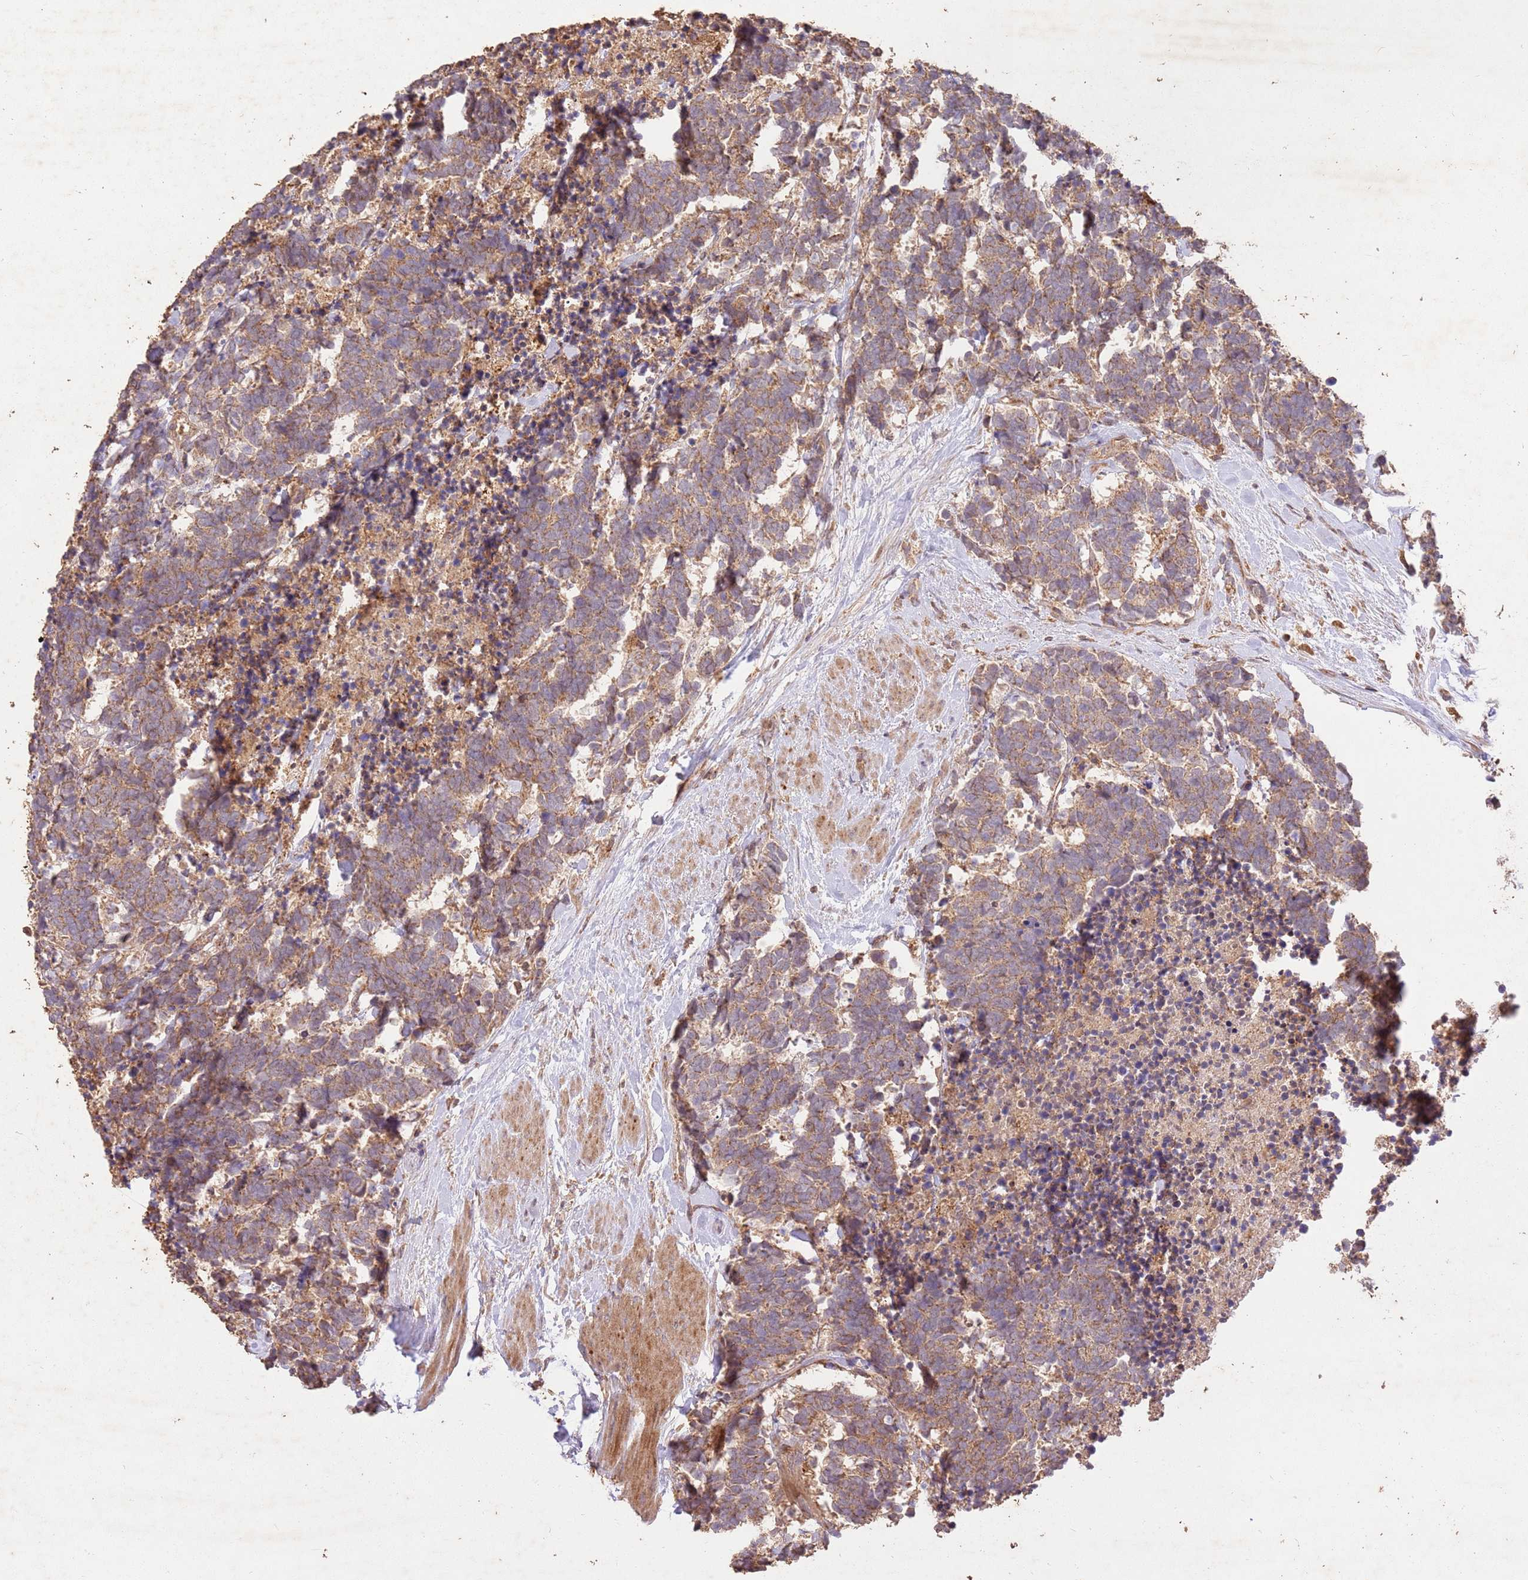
{"staining": {"intensity": "moderate", "quantity": ">75%", "location": "cytoplasmic/membranous"}, "tissue": "carcinoid", "cell_type": "Tumor cells", "image_type": "cancer", "snomed": [{"axis": "morphology", "description": "Carcinoma, NOS"}, {"axis": "morphology", "description": "Carcinoid, malignant, NOS"}, {"axis": "topography", "description": "Prostate"}], "caption": "IHC histopathology image of human carcinoid (malignant) stained for a protein (brown), which displays medium levels of moderate cytoplasmic/membranous staining in approximately >75% of tumor cells.", "gene": "LRRC28", "patient": {"sex": "male", "age": 57}}